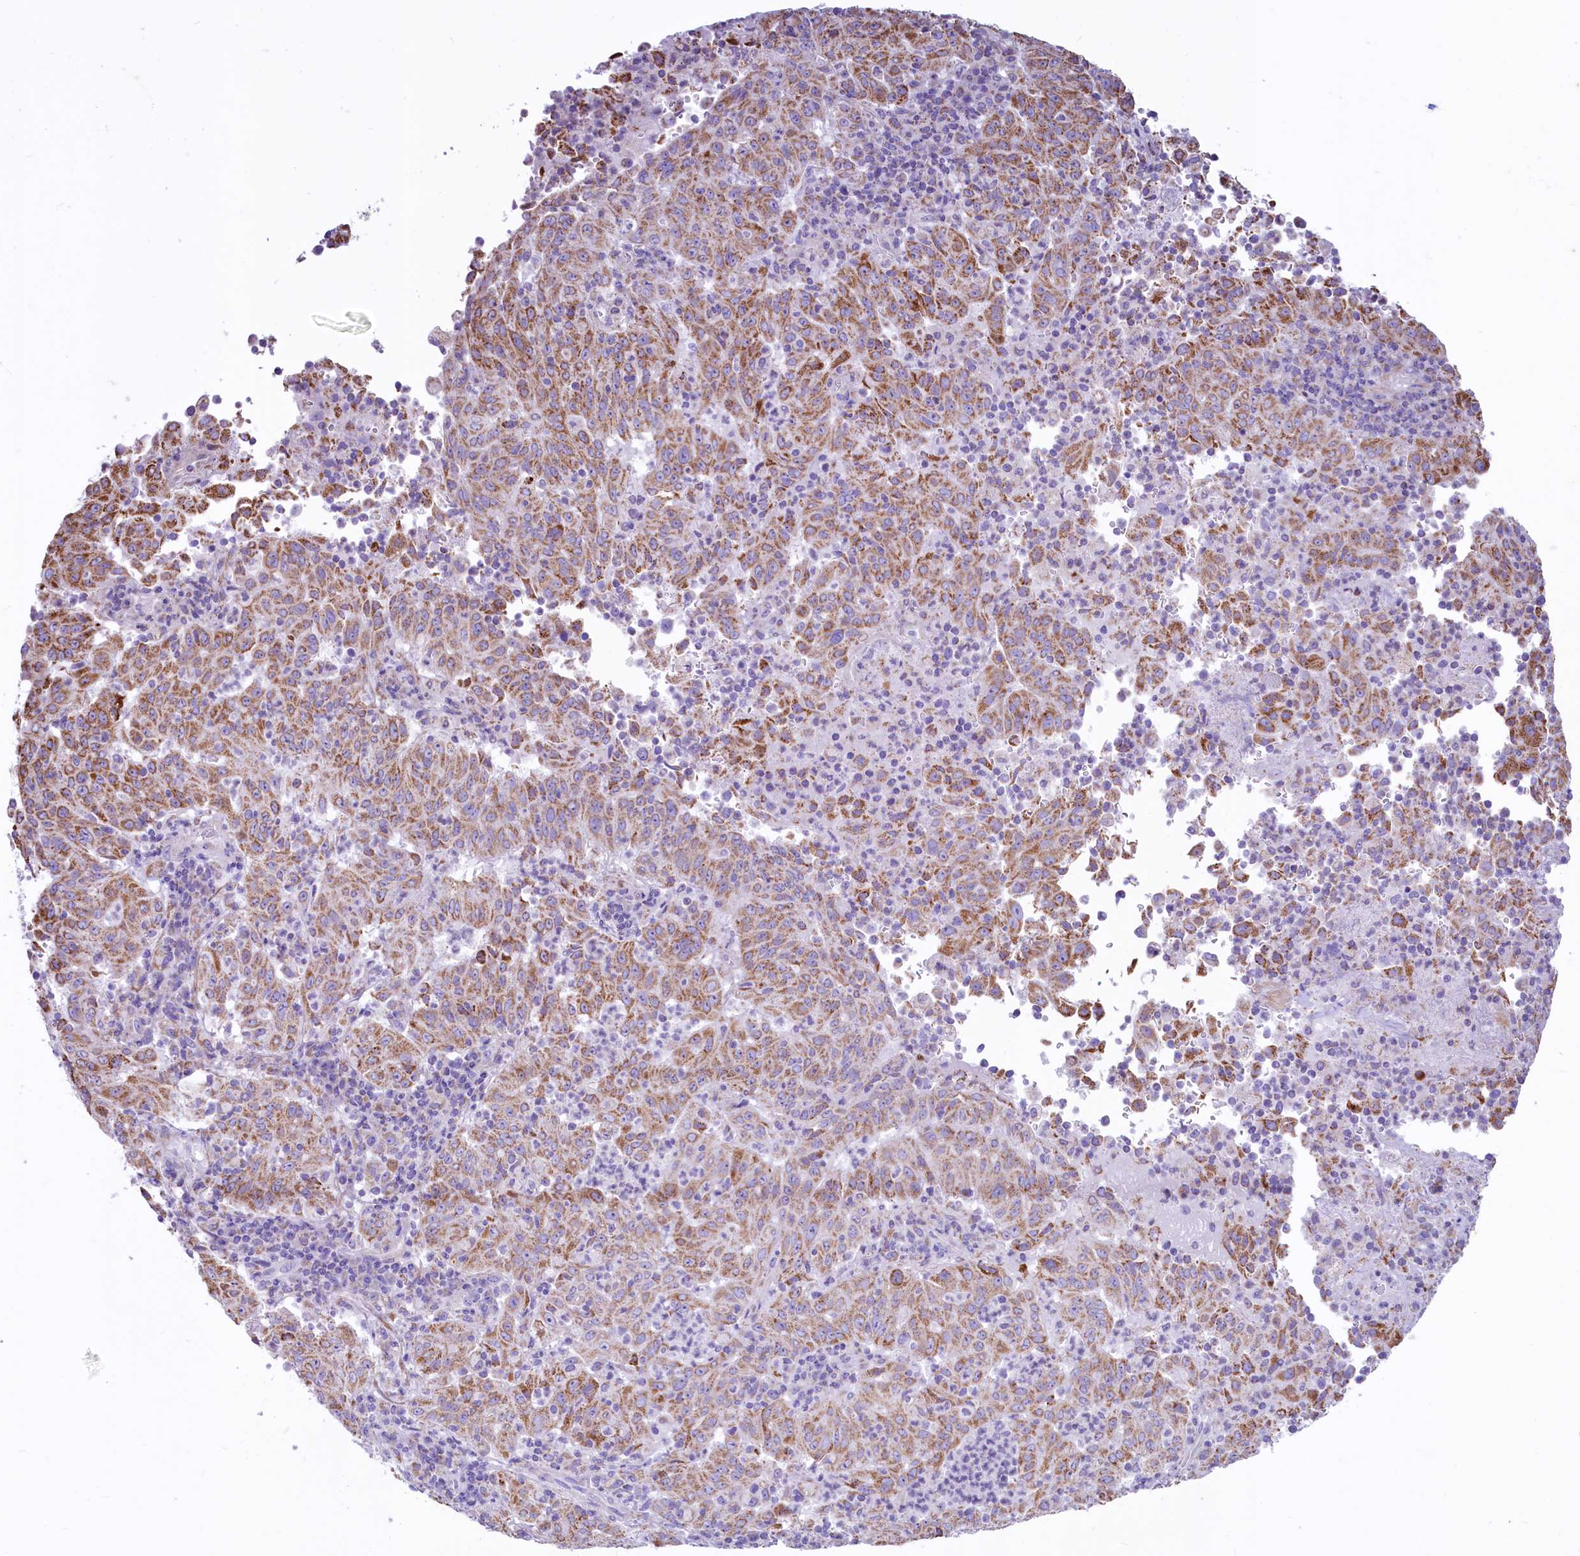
{"staining": {"intensity": "moderate", "quantity": ">75%", "location": "cytoplasmic/membranous"}, "tissue": "pancreatic cancer", "cell_type": "Tumor cells", "image_type": "cancer", "snomed": [{"axis": "morphology", "description": "Adenocarcinoma, NOS"}, {"axis": "topography", "description": "Pancreas"}], "caption": "A medium amount of moderate cytoplasmic/membranous expression is appreciated in approximately >75% of tumor cells in pancreatic adenocarcinoma tissue.", "gene": "VWCE", "patient": {"sex": "male", "age": 63}}